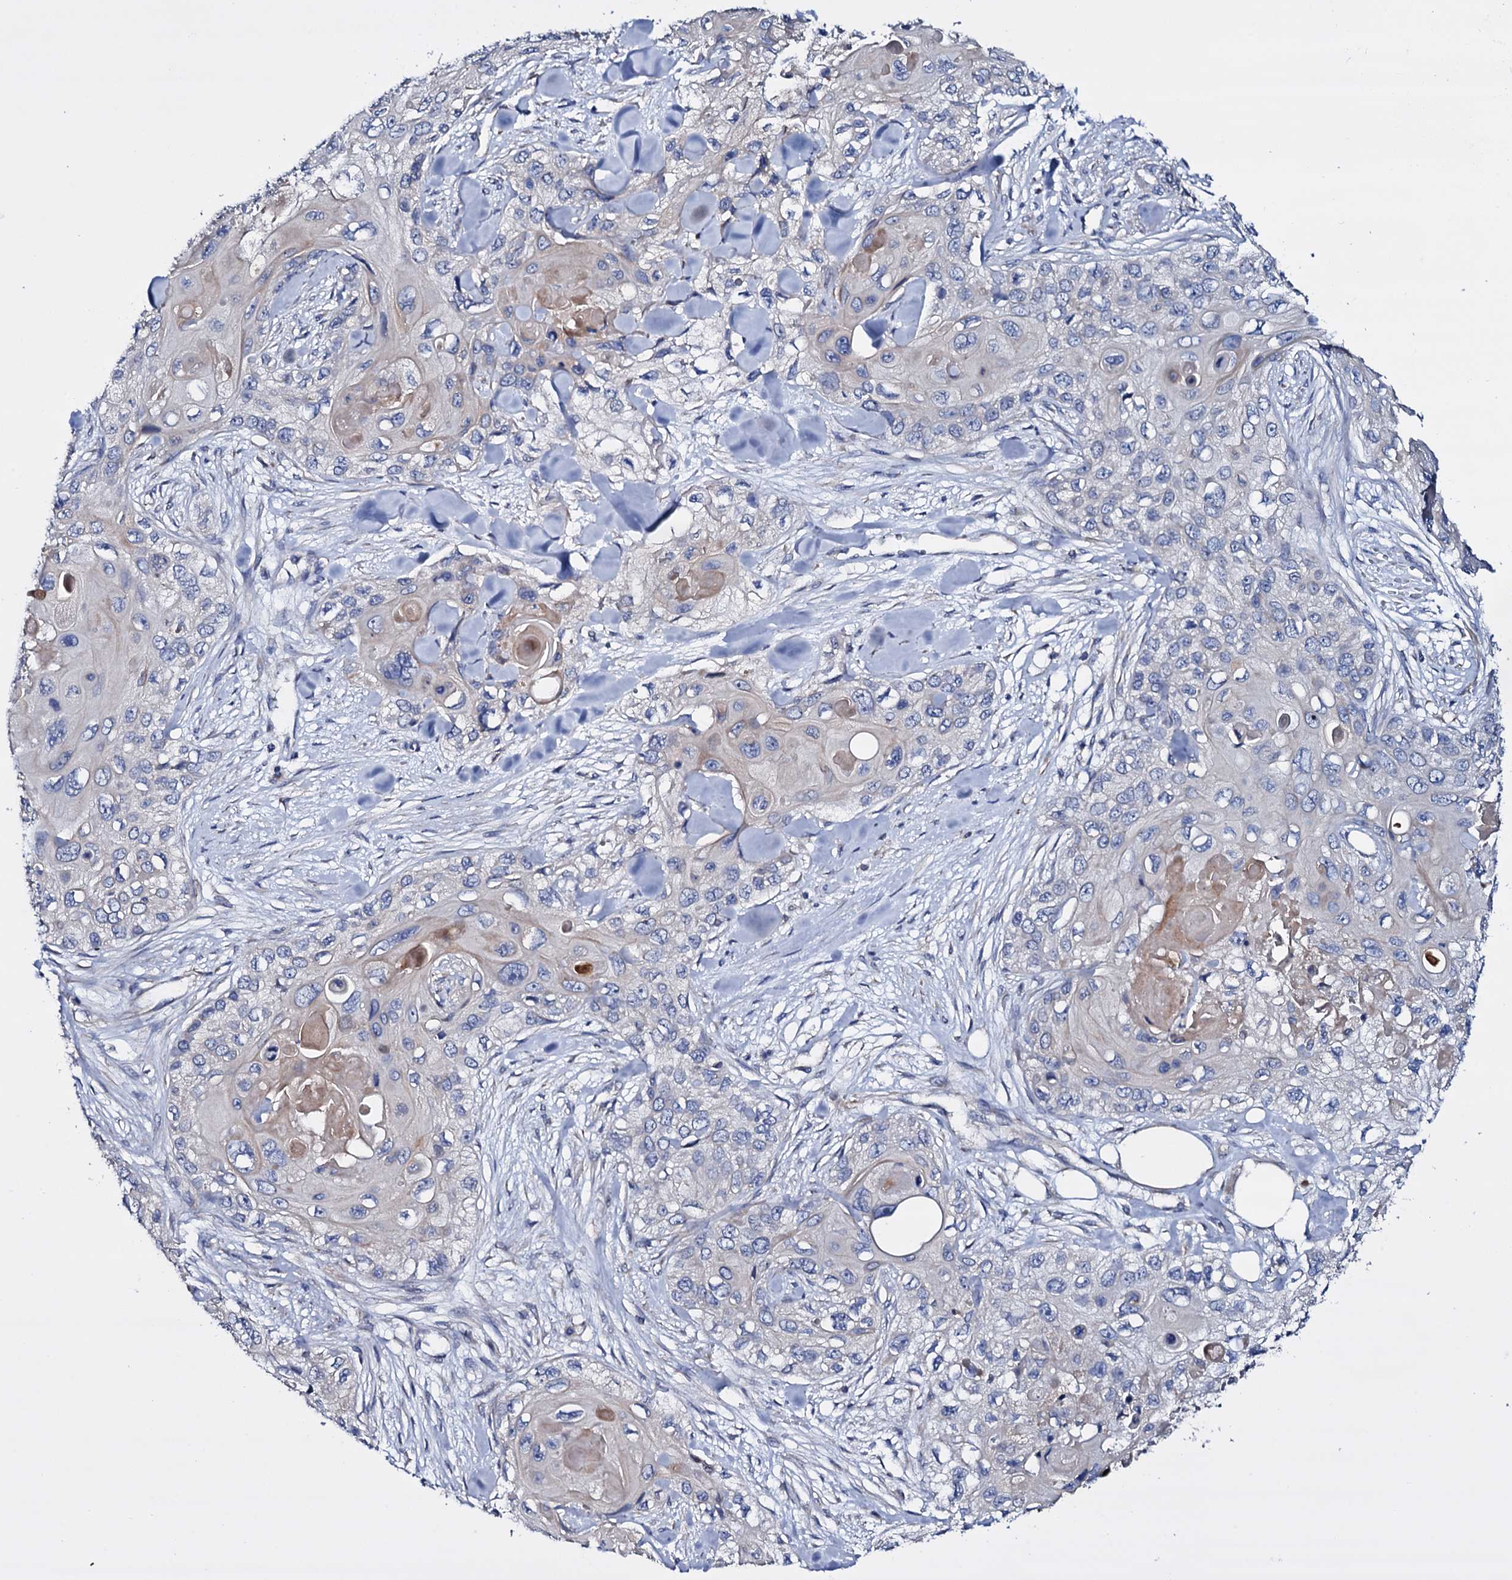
{"staining": {"intensity": "negative", "quantity": "none", "location": "none"}, "tissue": "skin cancer", "cell_type": "Tumor cells", "image_type": "cancer", "snomed": [{"axis": "morphology", "description": "Normal tissue, NOS"}, {"axis": "morphology", "description": "Squamous cell carcinoma, NOS"}, {"axis": "topography", "description": "Skin"}], "caption": "Tumor cells show no significant staining in skin cancer.", "gene": "BCL2L14", "patient": {"sex": "male", "age": 72}}